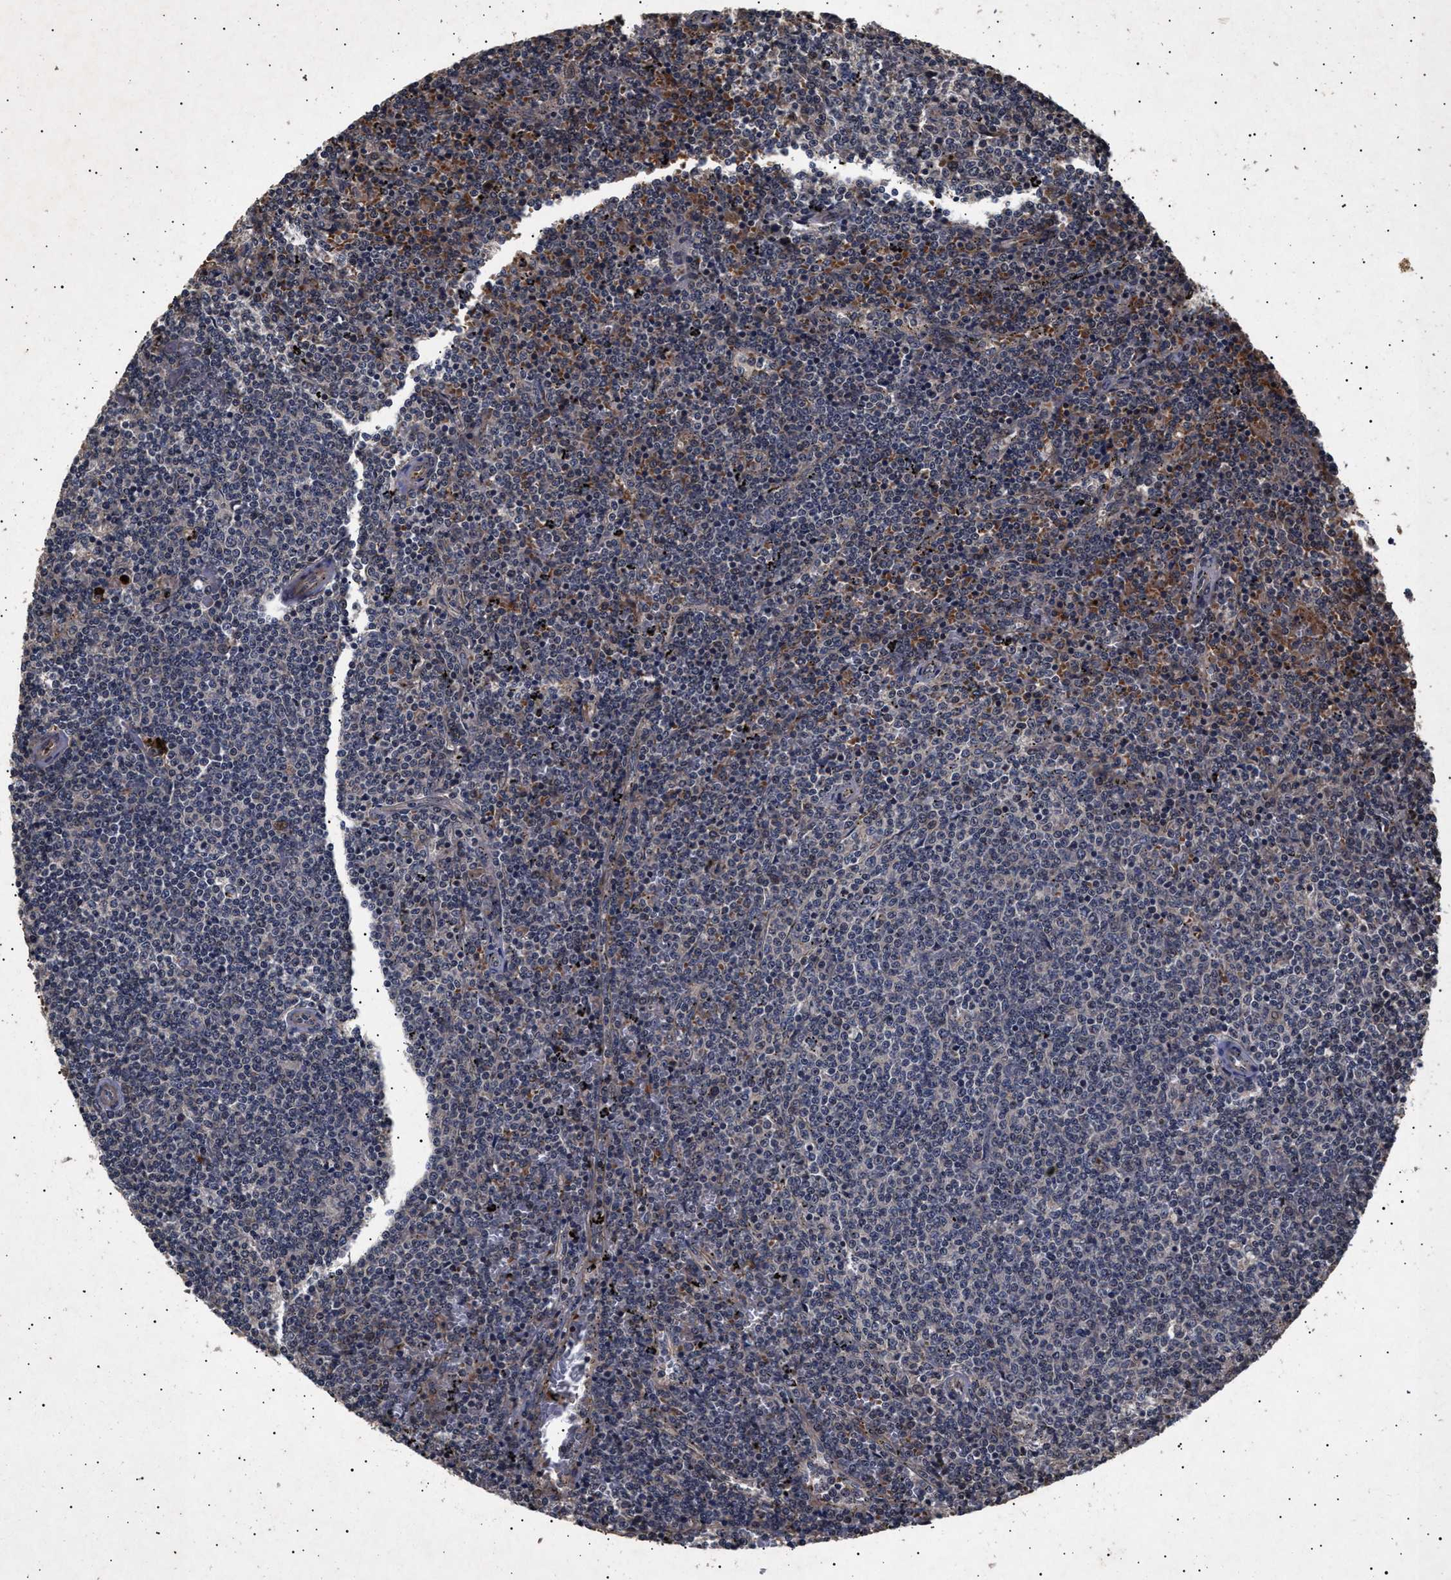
{"staining": {"intensity": "moderate", "quantity": "<25%", "location": "cytoplasmic/membranous"}, "tissue": "lymphoma", "cell_type": "Tumor cells", "image_type": "cancer", "snomed": [{"axis": "morphology", "description": "Malignant lymphoma, non-Hodgkin's type, Low grade"}, {"axis": "topography", "description": "Spleen"}], "caption": "About <25% of tumor cells in lymphoma display moderate cytoplasmic/membranous protein staining as visualized by brown immunohistochemical staining.", "gene": "ITGB5", "patient": {"sex": "female", "age": 50}}